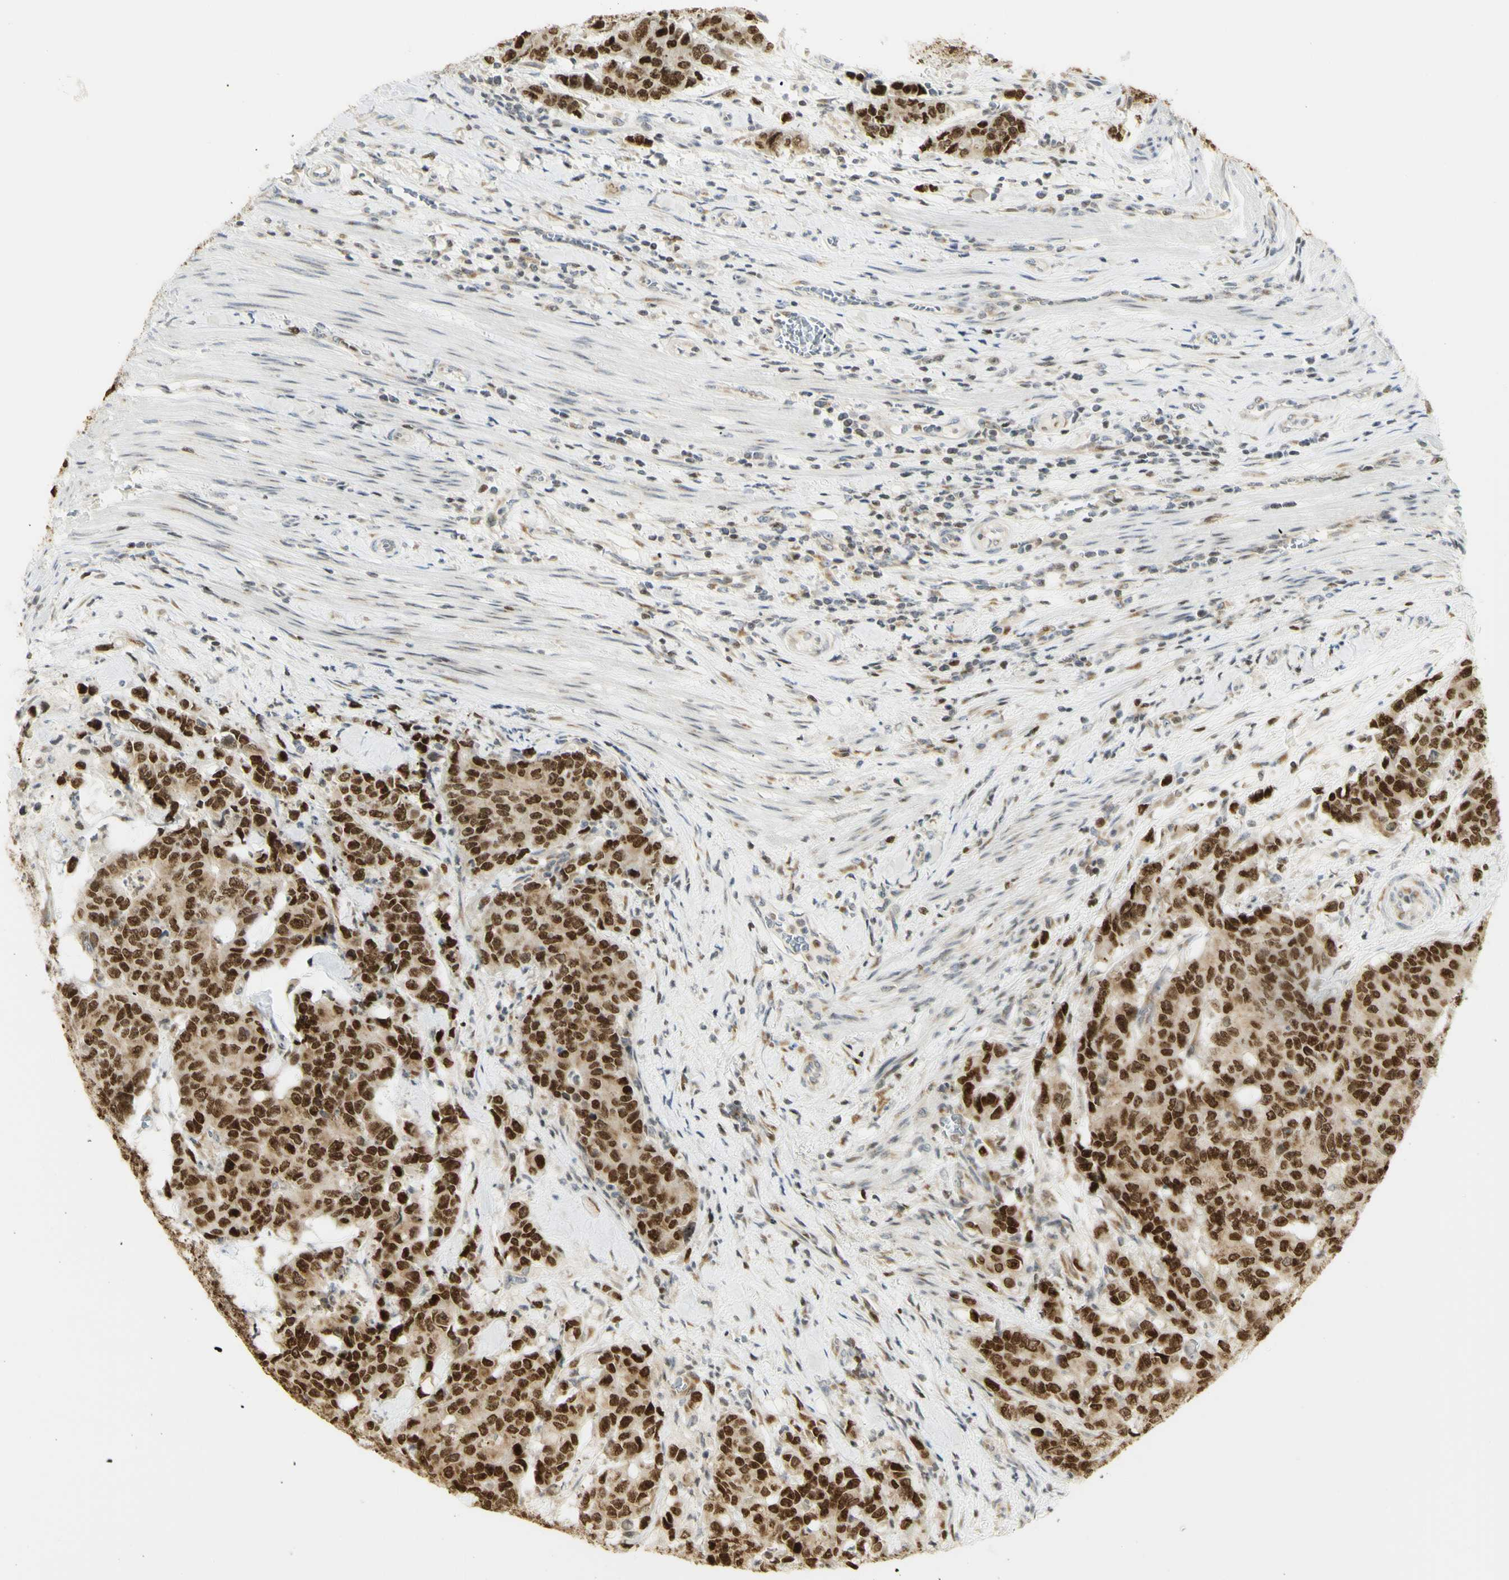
{"staining": {"intensity": "strong", "quantity": ">75%", "location": "nuclear"}, "tissue": "colorectal cancer", "cell_type": "Tumor cells", "image_type": "cancer", "snomed": [{"axis": "morphology", "description": "Adenocarcinoma, NOS"}, {"axis": "topography", "description": "Colon"}], "caption": "Colorectal cancer (adenocarcinoma) stained for a protein demonstrates strong nuclear positivity in tumor cells. (DAB (3,3'-diaminobenzidine) IHC with brightfield microscopy, high magnification).", "gene": "KIF11", "patient": {"sex": "female", "age": 86}}